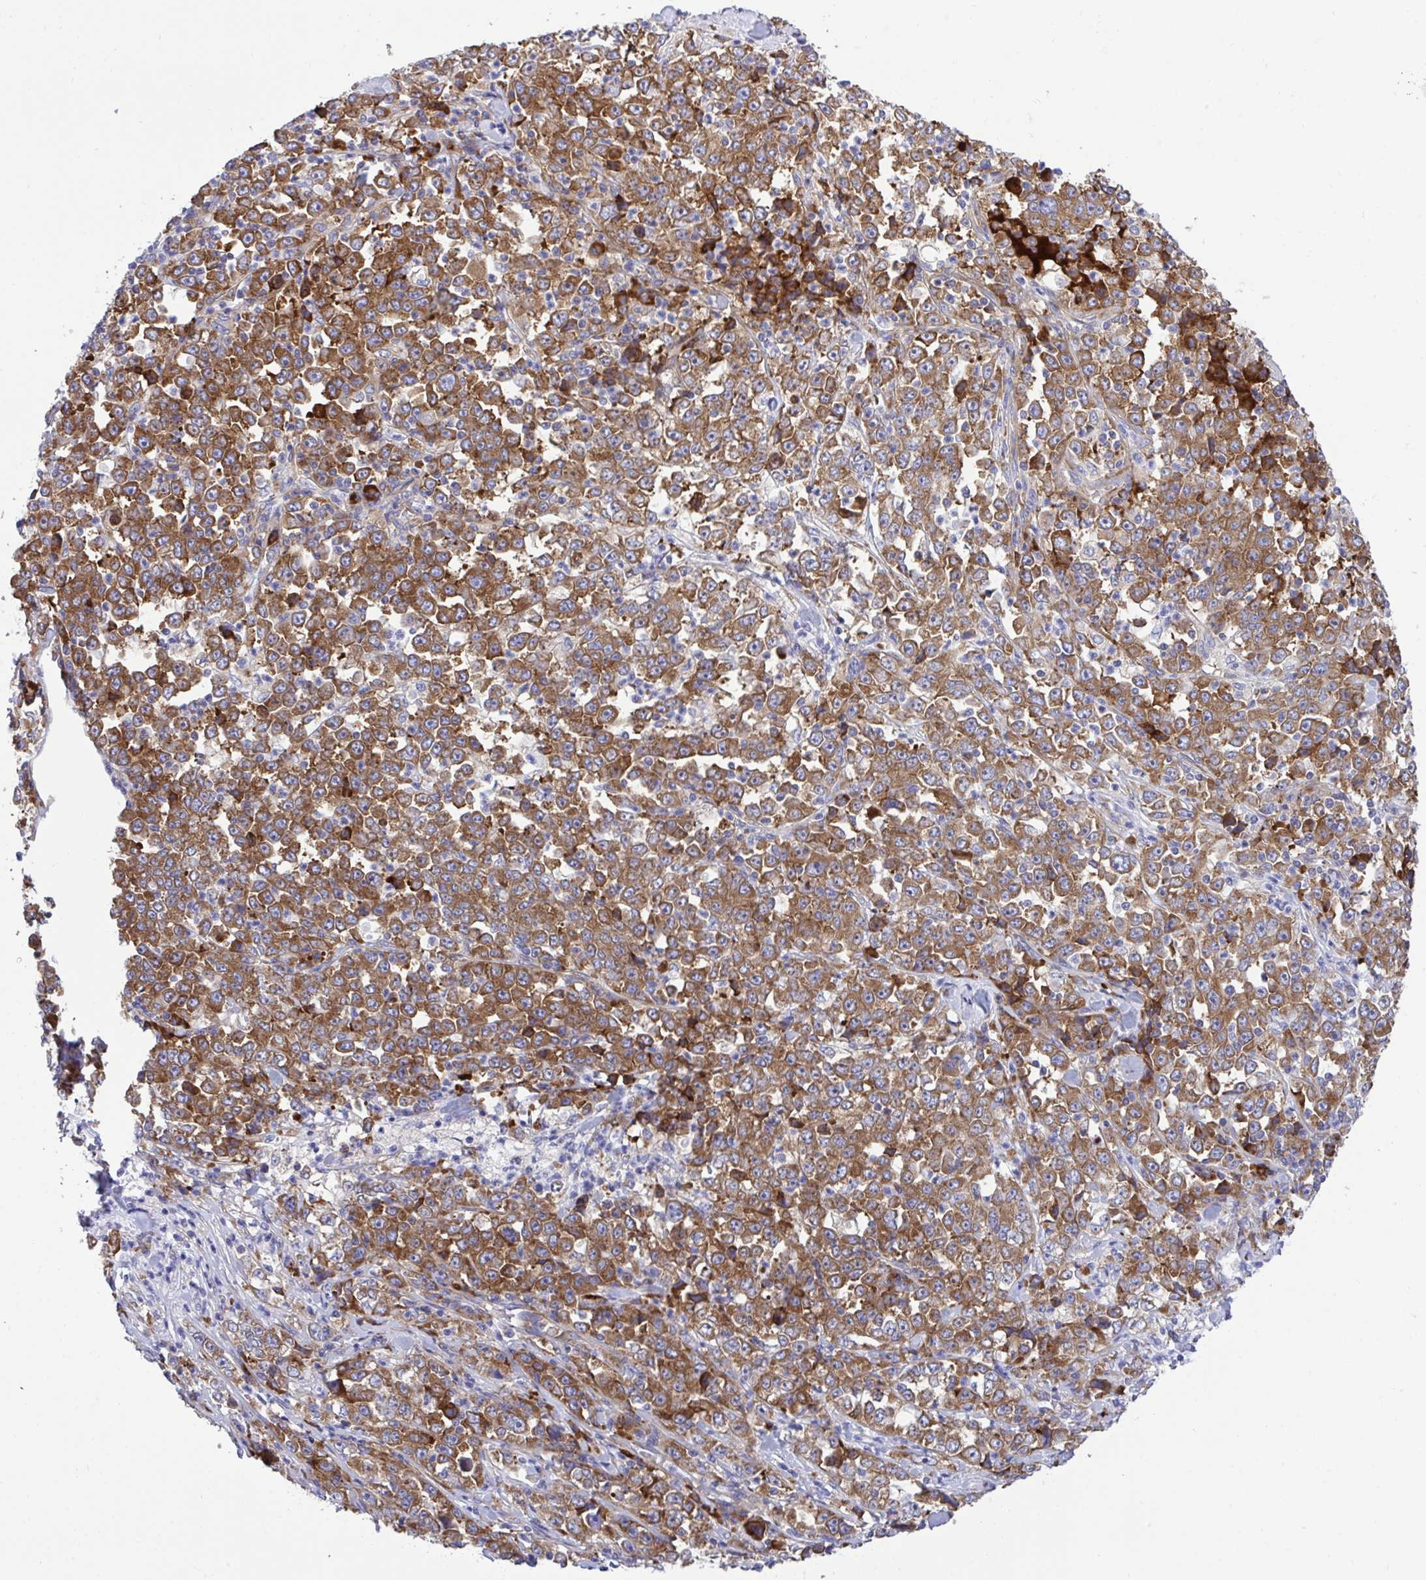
{"staining": {"intensity": "strong", "quantity": ">75%", "location": "cytoplasmic/membranous"}, "tissue": "stomach cancer", "cell_type": "Tumor cells", "image_type": "cancer", "snomed": [{"axis": "morphology", "description": "Normal tissue, NOS"}, {"axis": "morphology", "description": "Adenocarcinoma, NOS"}, {"axis": "topography", "description": "Stomach, upper"}, {"axis": "topography", "description": "Stomach"}], "caption": "Immunohistochemistry (DAB (3,3'-diaminobenzidine)) staining of adenocarcinoma (stomach) displays strong cytoplasmic/membranous protein staining in approximately >75% of tumor cells. Nuclei are stained in blue.", "gene": "RPS15", "patient": {"sex": "male", "age": 59}}